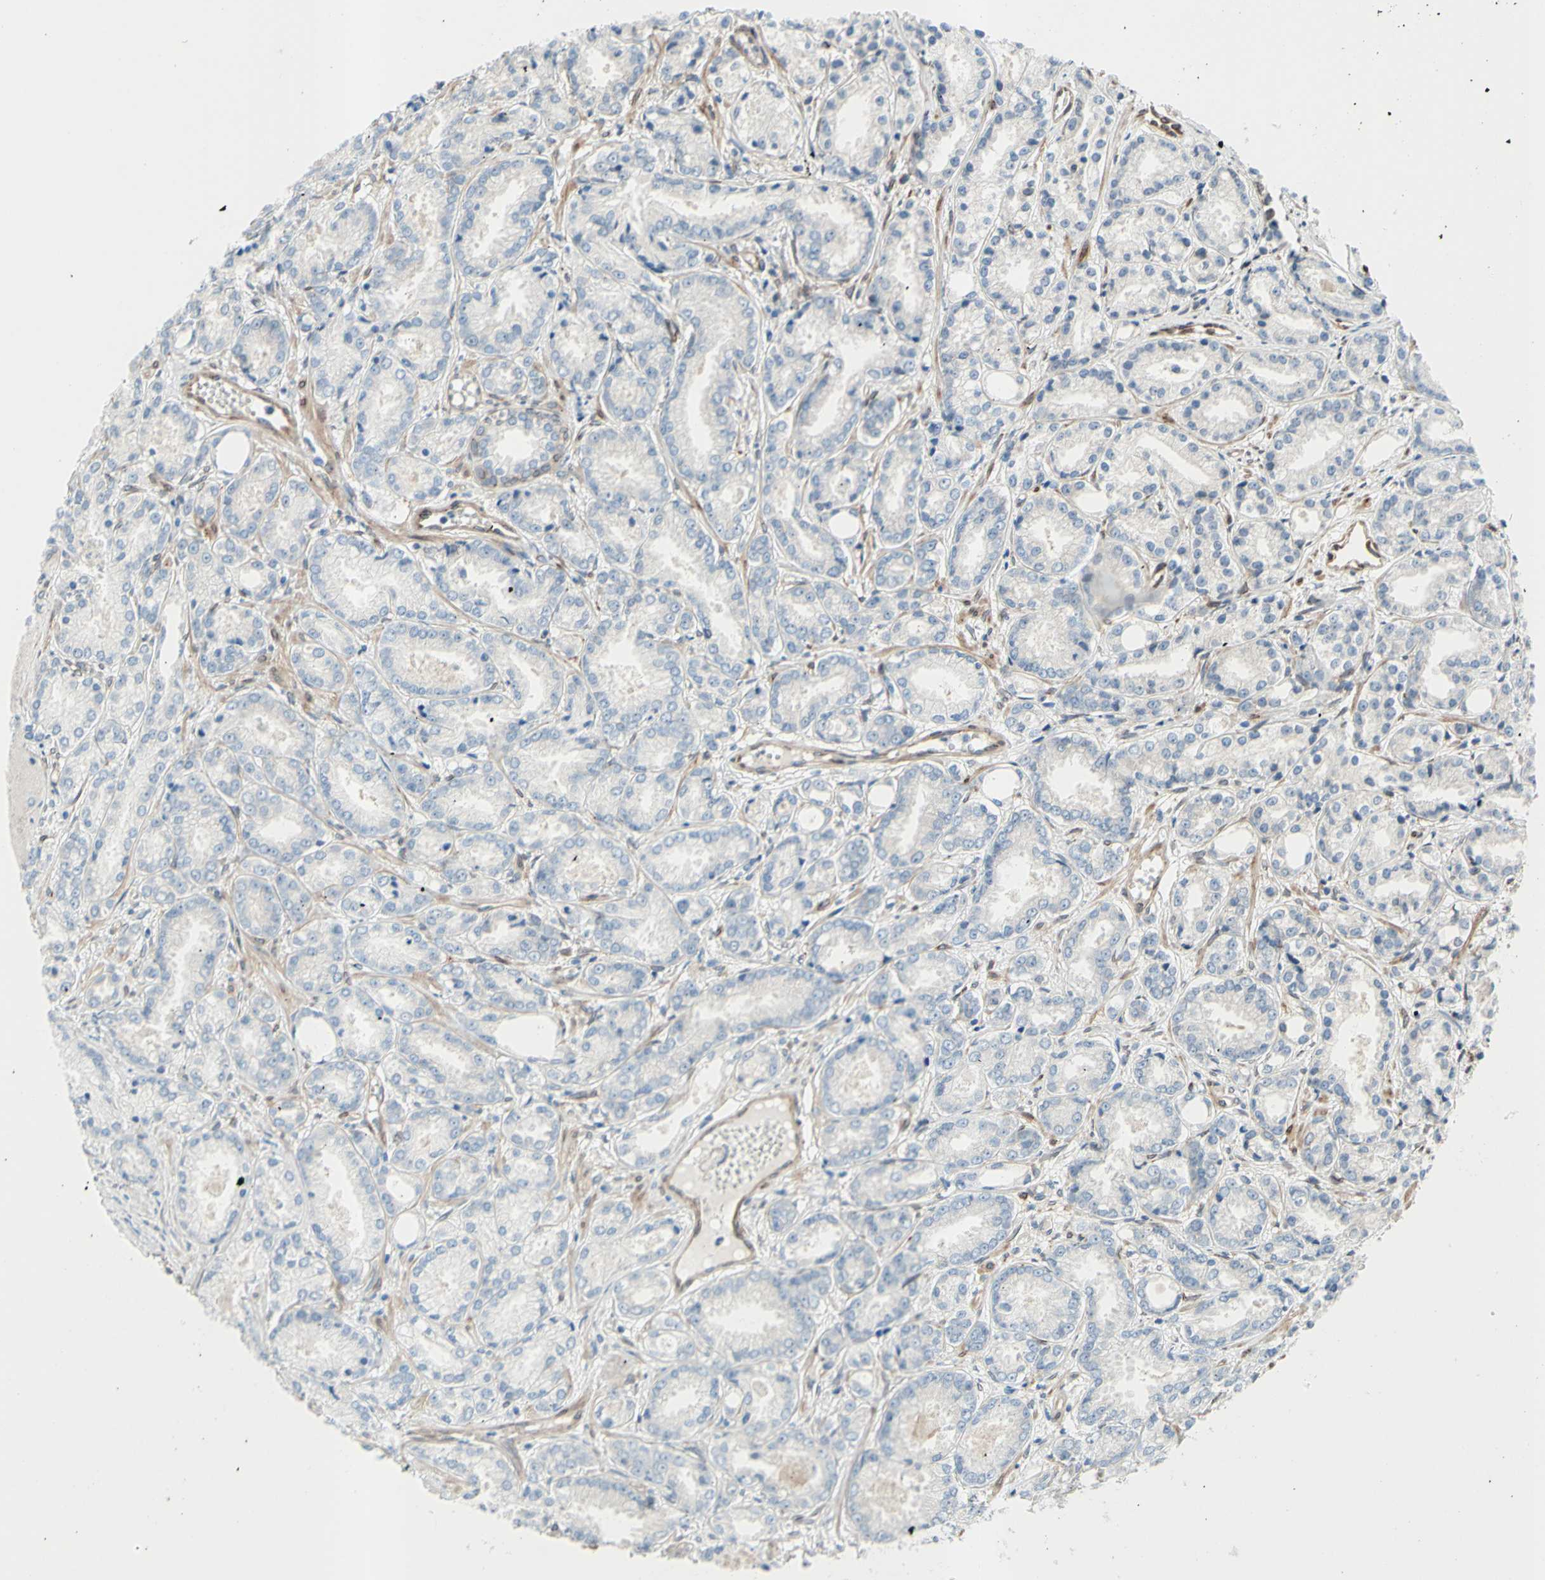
{"staining": {"intensity": "negative", "quantity": "none", "location": "none"}, "tissue": "prostate cancer", "cell_type": "Tumor cells", "image_type": "cancer", "snomed": [{"axis": "morphology", "description": "Adenocarcinoma, Low grade"}, {"axis": "topography", "description": "Prostate"}], "caption": "This histopathology image is of prostate cancer (low-grade adenocarcinoma) stained with IHC to label a protein in brown with the nuclei are counter-stained blue. There is no expression in tumor cells.", "gene": "TRAF2", "patient": {"sex": "male", "age": 72}}